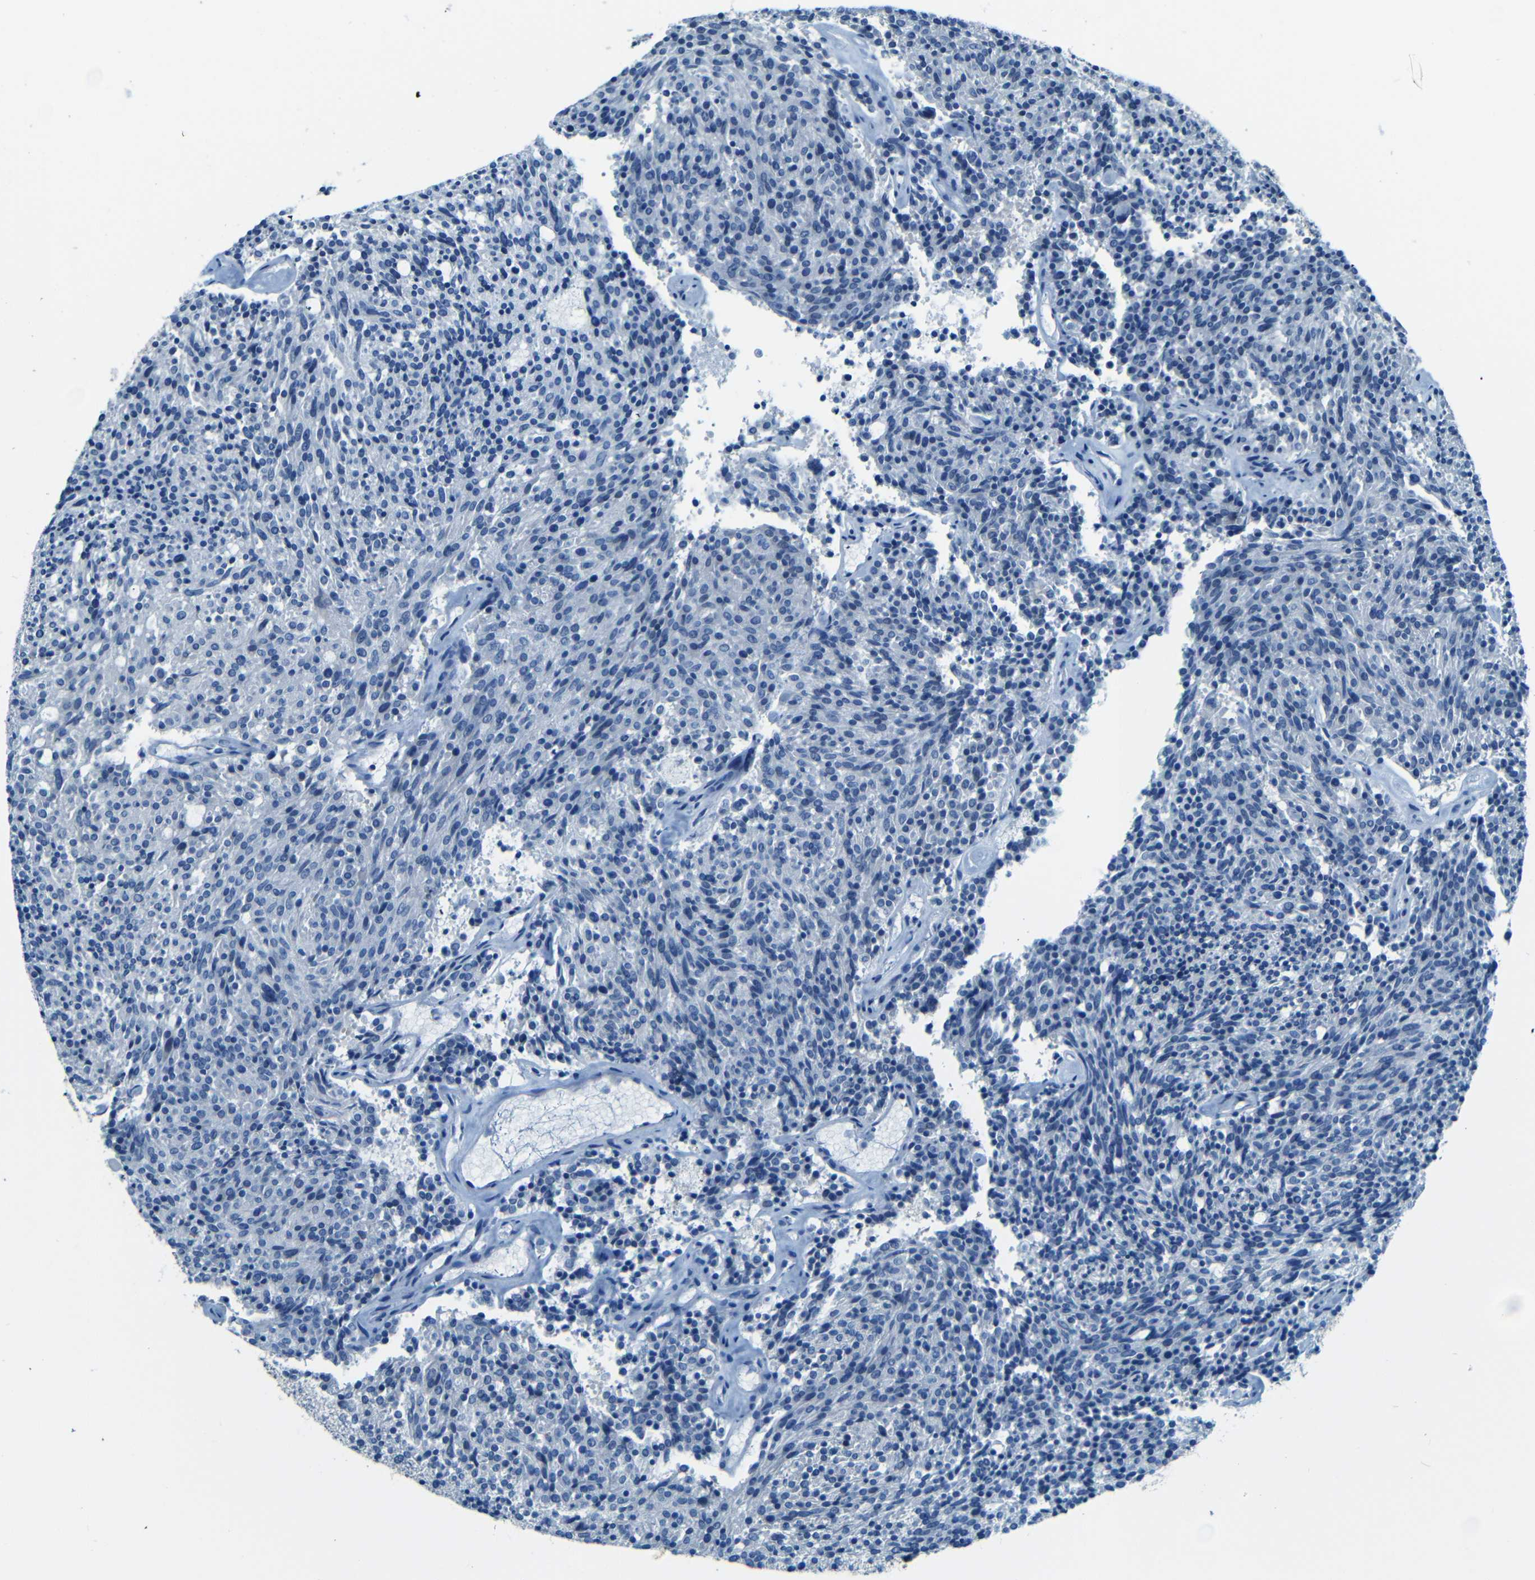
{"staining": {"intensity": "negative", "quantity": "none", "location": "none"}, "tissue": "carcinoid", "cell_type": "Tumor cells", "image_type": "cancer", "snomed": [{"axis": "morphology", "description": "Carcinoid, malignant, NOS"}, {"axis": "topography", "description": "Pancreas"}], "caption": "High power microscopy micrograph of an immunohistochemistry image of malignant carcinoid, revealing no significant expression in tumor cells. (Immunohistochemistry, brightfield microscopy, high magnification).", "gene": "ZMAT1", "patient": {"sex": "female", "age": 54}}